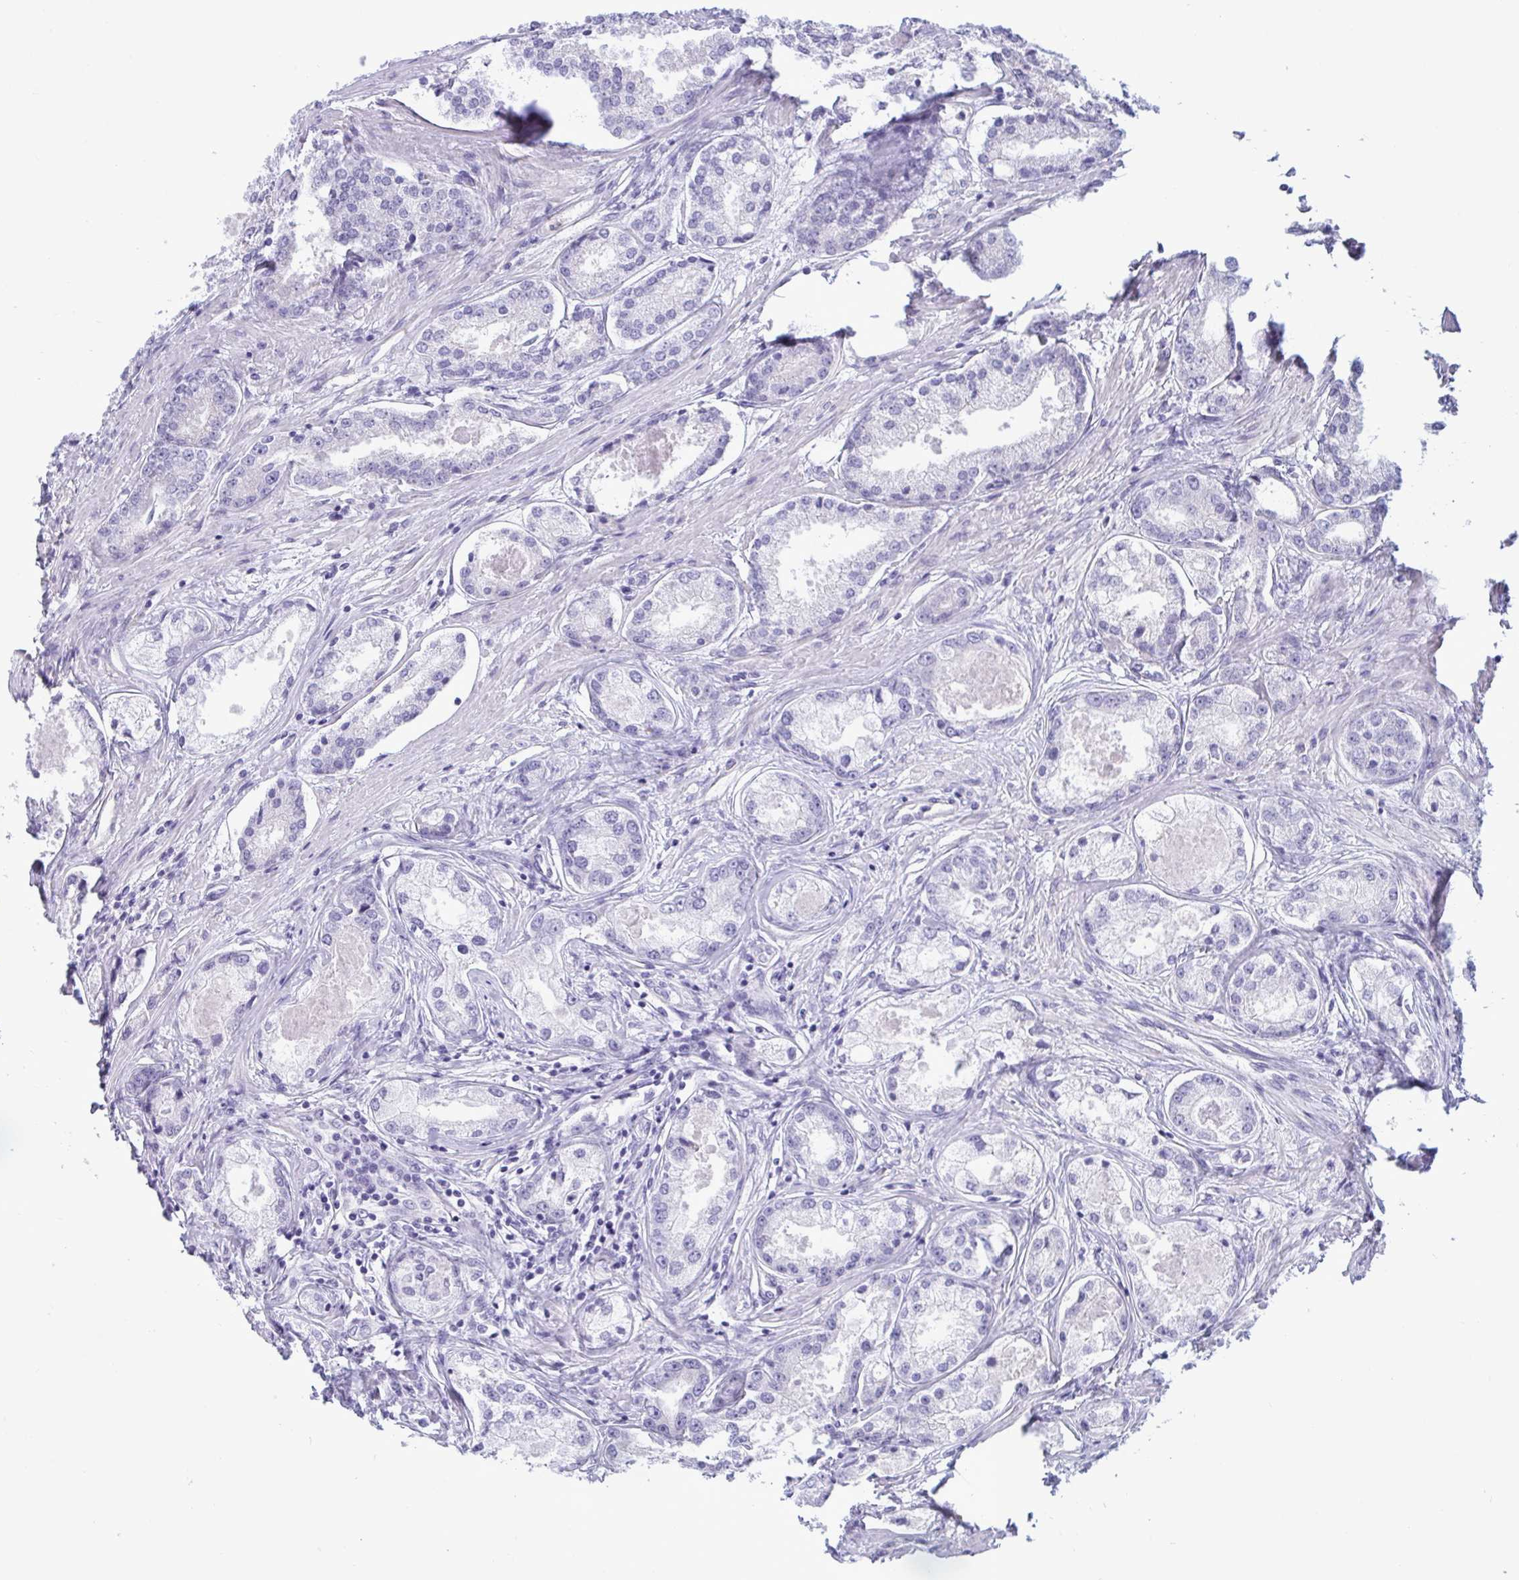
{"staining": {"intensity": "negative", "quantity": "none", "location": "none"}, "tissue": "prostate cancer", "cell_type": "Tumor cells", "image_type": "cancer", "snomed": [{"axis": "morphology", "description": "Adenocarcinoma, Low grade"}, {"axis": "topography", "description": "Prostate"}], "caption": "Immunohistochemistry (IHC) of human prostate cancer (low-grade adenocarcinoma) demonstrates no staining in tumor cells. Nuclei are stained in blue.", "gene": "MYH10", "patient": {"sex": "male", "age": 68}}